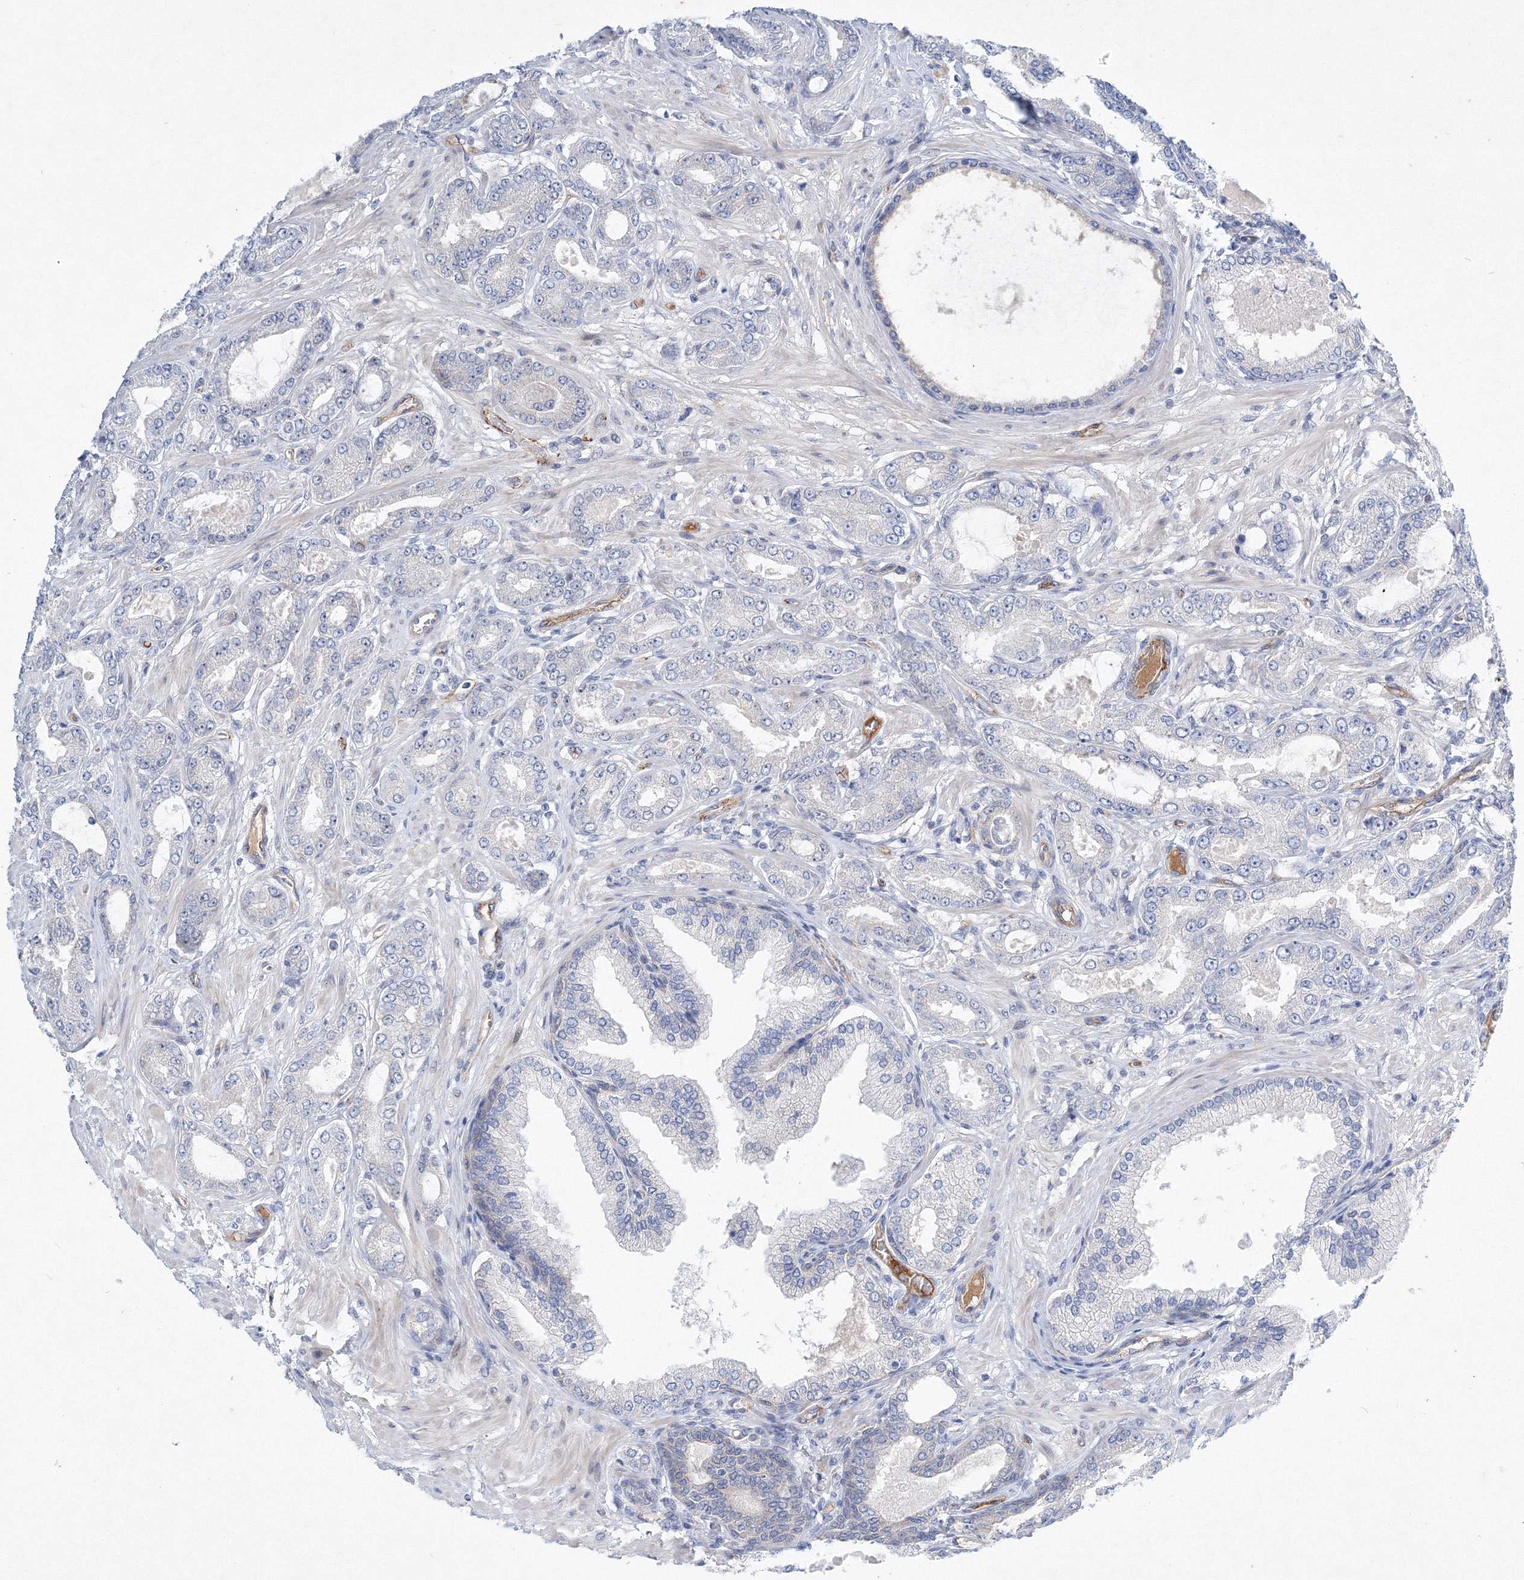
{"staining": {"intensity": "negative", "quantity": "none", "location": "none"}, "tissue": "prostate cancer", "cell_type": "Tumor cells", "image_type": "cancer", "snomed": [{"axis": "morphology", "description": "Adenocarcinoma, Low grade"}, {"axis": "topography", "description": "Prostate"}], "caption": "Prostate cancer (adenocarcinoma (low-grade)) stained for a protein using IHC shows no expression tumor cells.", "gene": "TANC1", "patient": {"sex": "male", "age": 63}}